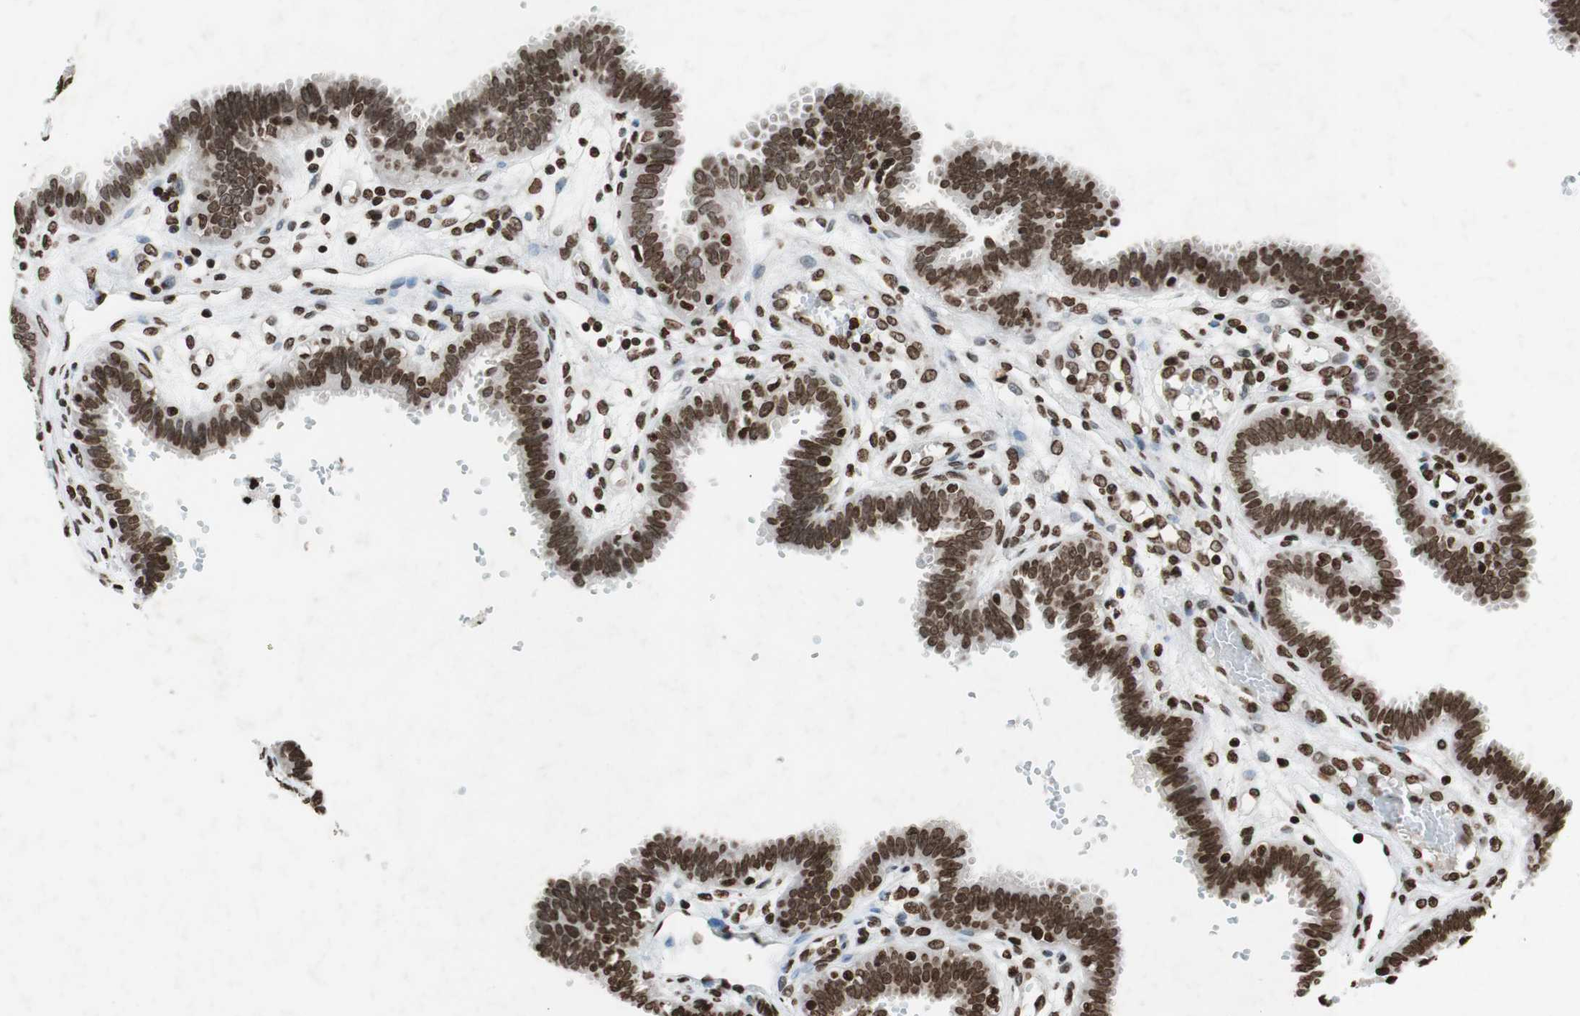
{"staining": {"intensity": "strong", "quantity": ">75%", "location": "nuclear"}, "tissue": "fallopian tube", "cell_type": "Glandular cells", "image_type": "normal", "snomed": [{"axis": "morphology", "description": "Normal tissue, NOS"}, {"axis": "topography", "description": "Fallopian tube"}], "caption": "DAB (3,3'-diaminobenzidine) immunohistochemical staining of benign human fallopian tube displays strong nuclear protein staining in approximately >75% of glandular cells. (IHC, brightfield microscopy, high magnification).", "gene": "NCOA3", "patient": {"sex": "female", "age": 32}}